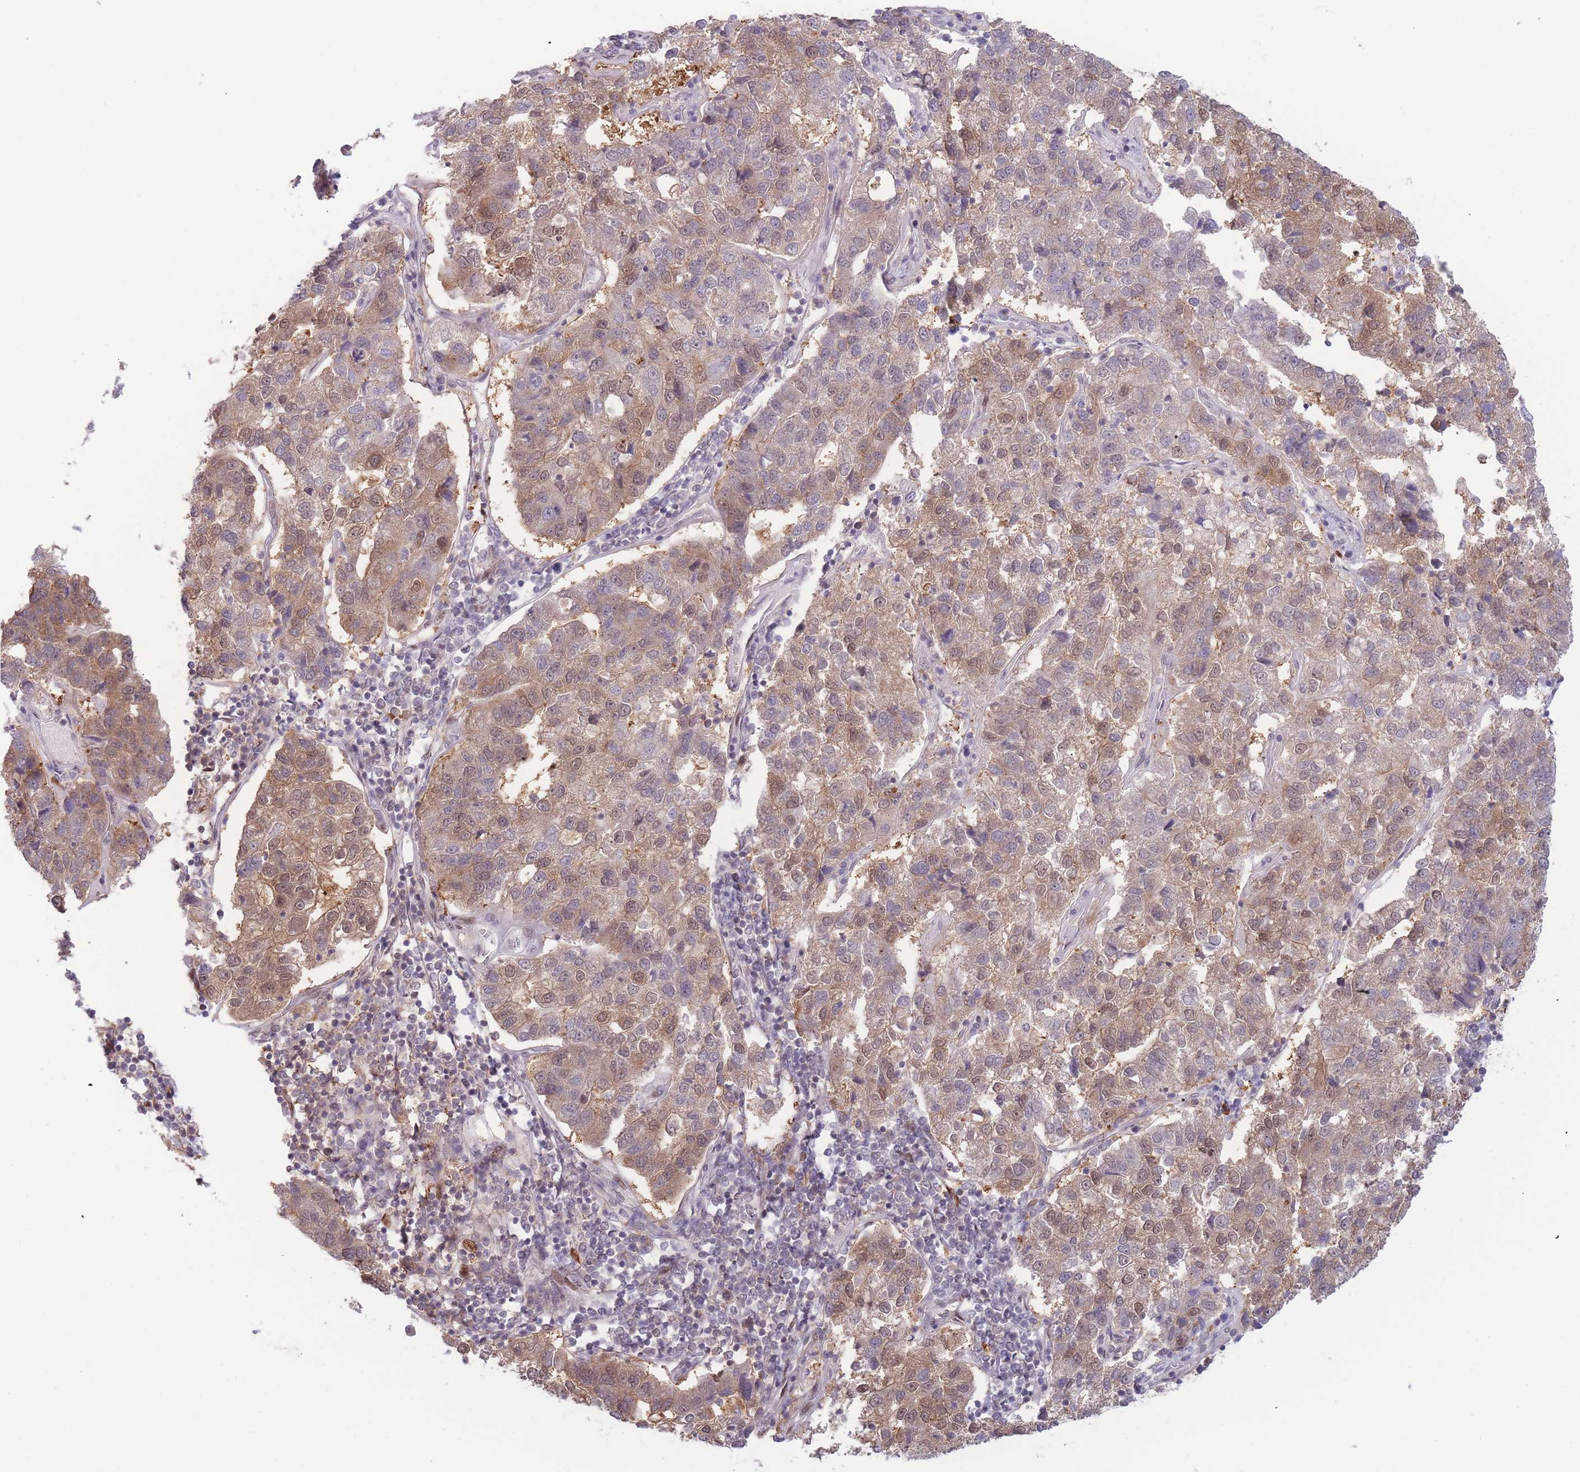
{"staining": {"intensity": "moderate", "quantity": "25%-75%", "location": "cytoplasmic/membranous,nuclear"}, "tissue": "pancreatic cancer", "cell_type": "Tumor cells", "image_type": "cancer", "snomed": [{"axis": "morphology", "description": "Adenocarcinoma, NOS"}, {"axis": "topography", "description": "Pancreas"}], "caption": "Pancreatic cancer stained with a brown dye demonstrates moderate cytoplasmic/membranous and nuclear positive expression in approximately 25%-75% of tumor cells.", "gene": "DEAF1", "patient": {"sex": "female", "age": 61}}